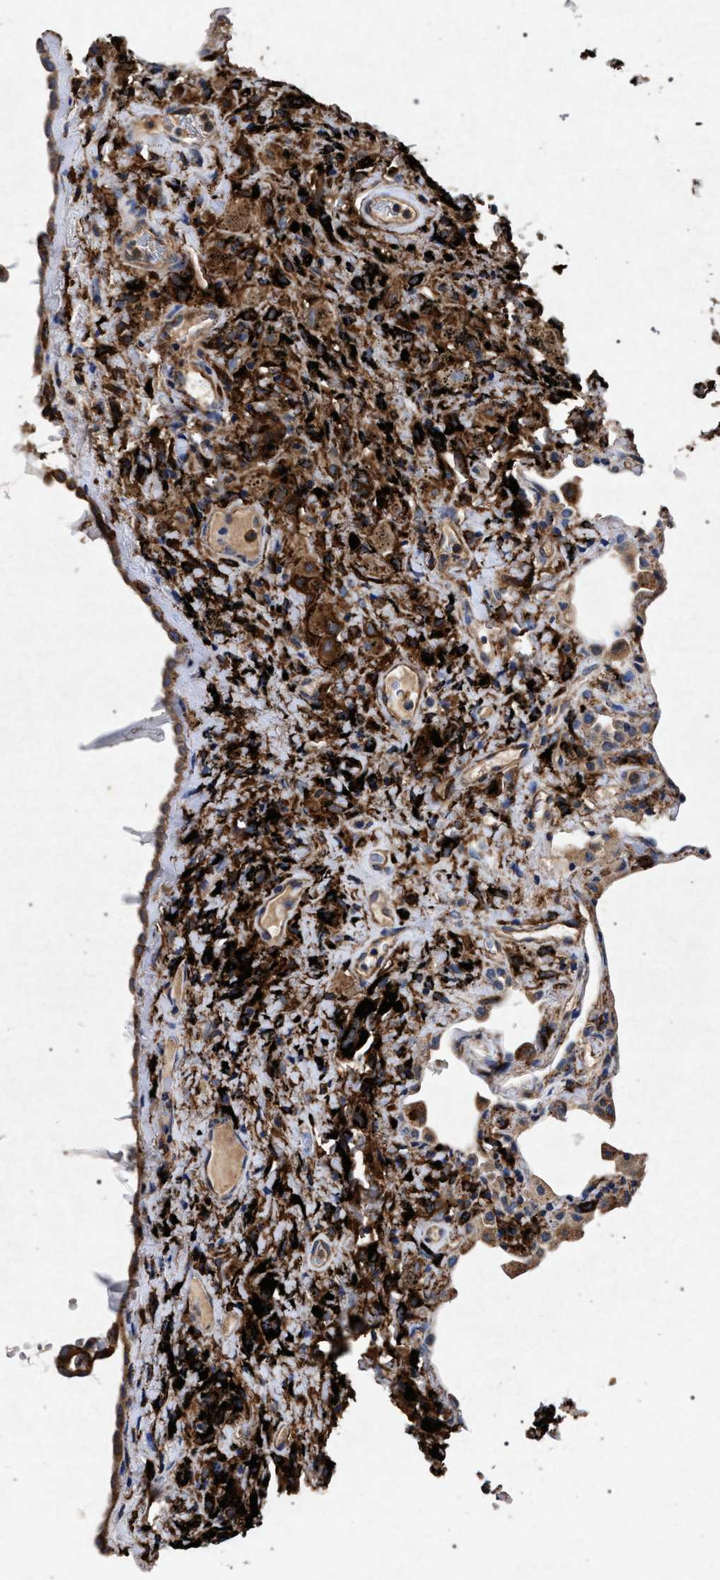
{"staining": {"intensity": "moderate", "quantity": ">75%", "location": "cytoplasmic/membranous"}, "tissue": "lung", "cell_type": "Alveolar cells", "image_type": "normal", "snomed": [{"axis": "morphology", "description": "Normal tissue, NOS"}, {"axis": "topography", "description": "Lung"}], "caption": "Immunohistochemistry (DAB (3,3'-diaminobenzidine)) staining of benign lung shows moderate cytoplasmic/membranous protein positivity in about >75% of alveolar cells.", "gene": "MARCKS", "patient": {"sex": "male", "age": 59}}